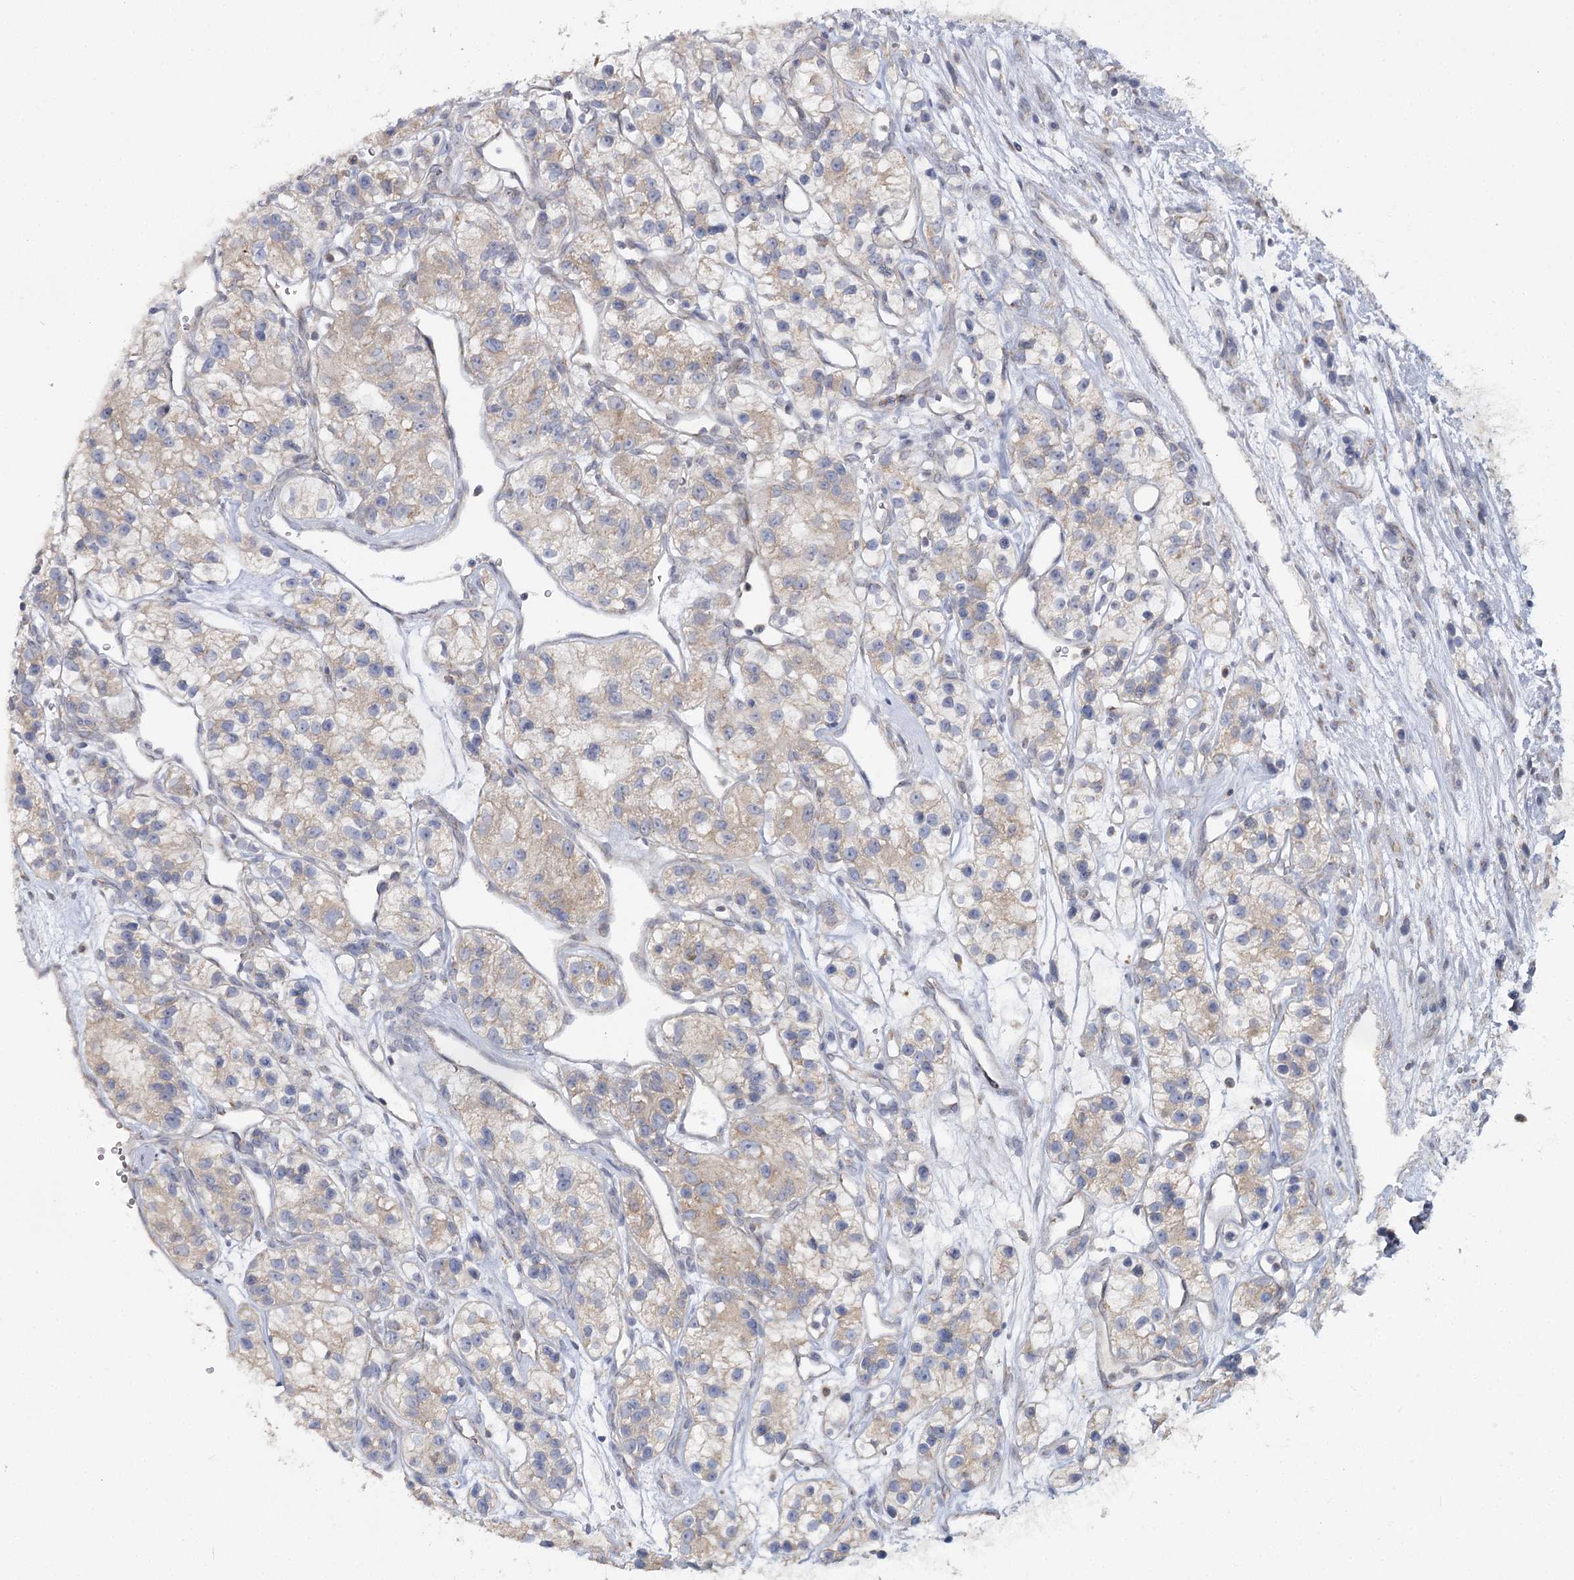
{"staining": {"intensity": "weak", "quantity": "25%-75%", "location": "cytoplasmic/membranous"}, "tissue": "renal cancer", "cell_type": "Tumor cells", "image_type": "cancer", "snomed": [{"axis": "morphology", "description": "Adenocarcinoma, NOS"}, {"axis": "topography", "description": "Kidney"}], "caption": "A low amount of weak cytoplasmic/membranous expression is seen in approximately 25%-75% of tumor cells in adenocarcinoma (renal) tissue. (Brightfield microscopy of DAB IHC at high magnification).", "gene": "ACOX2", "patient": {"sex": "female", "age": 57}}